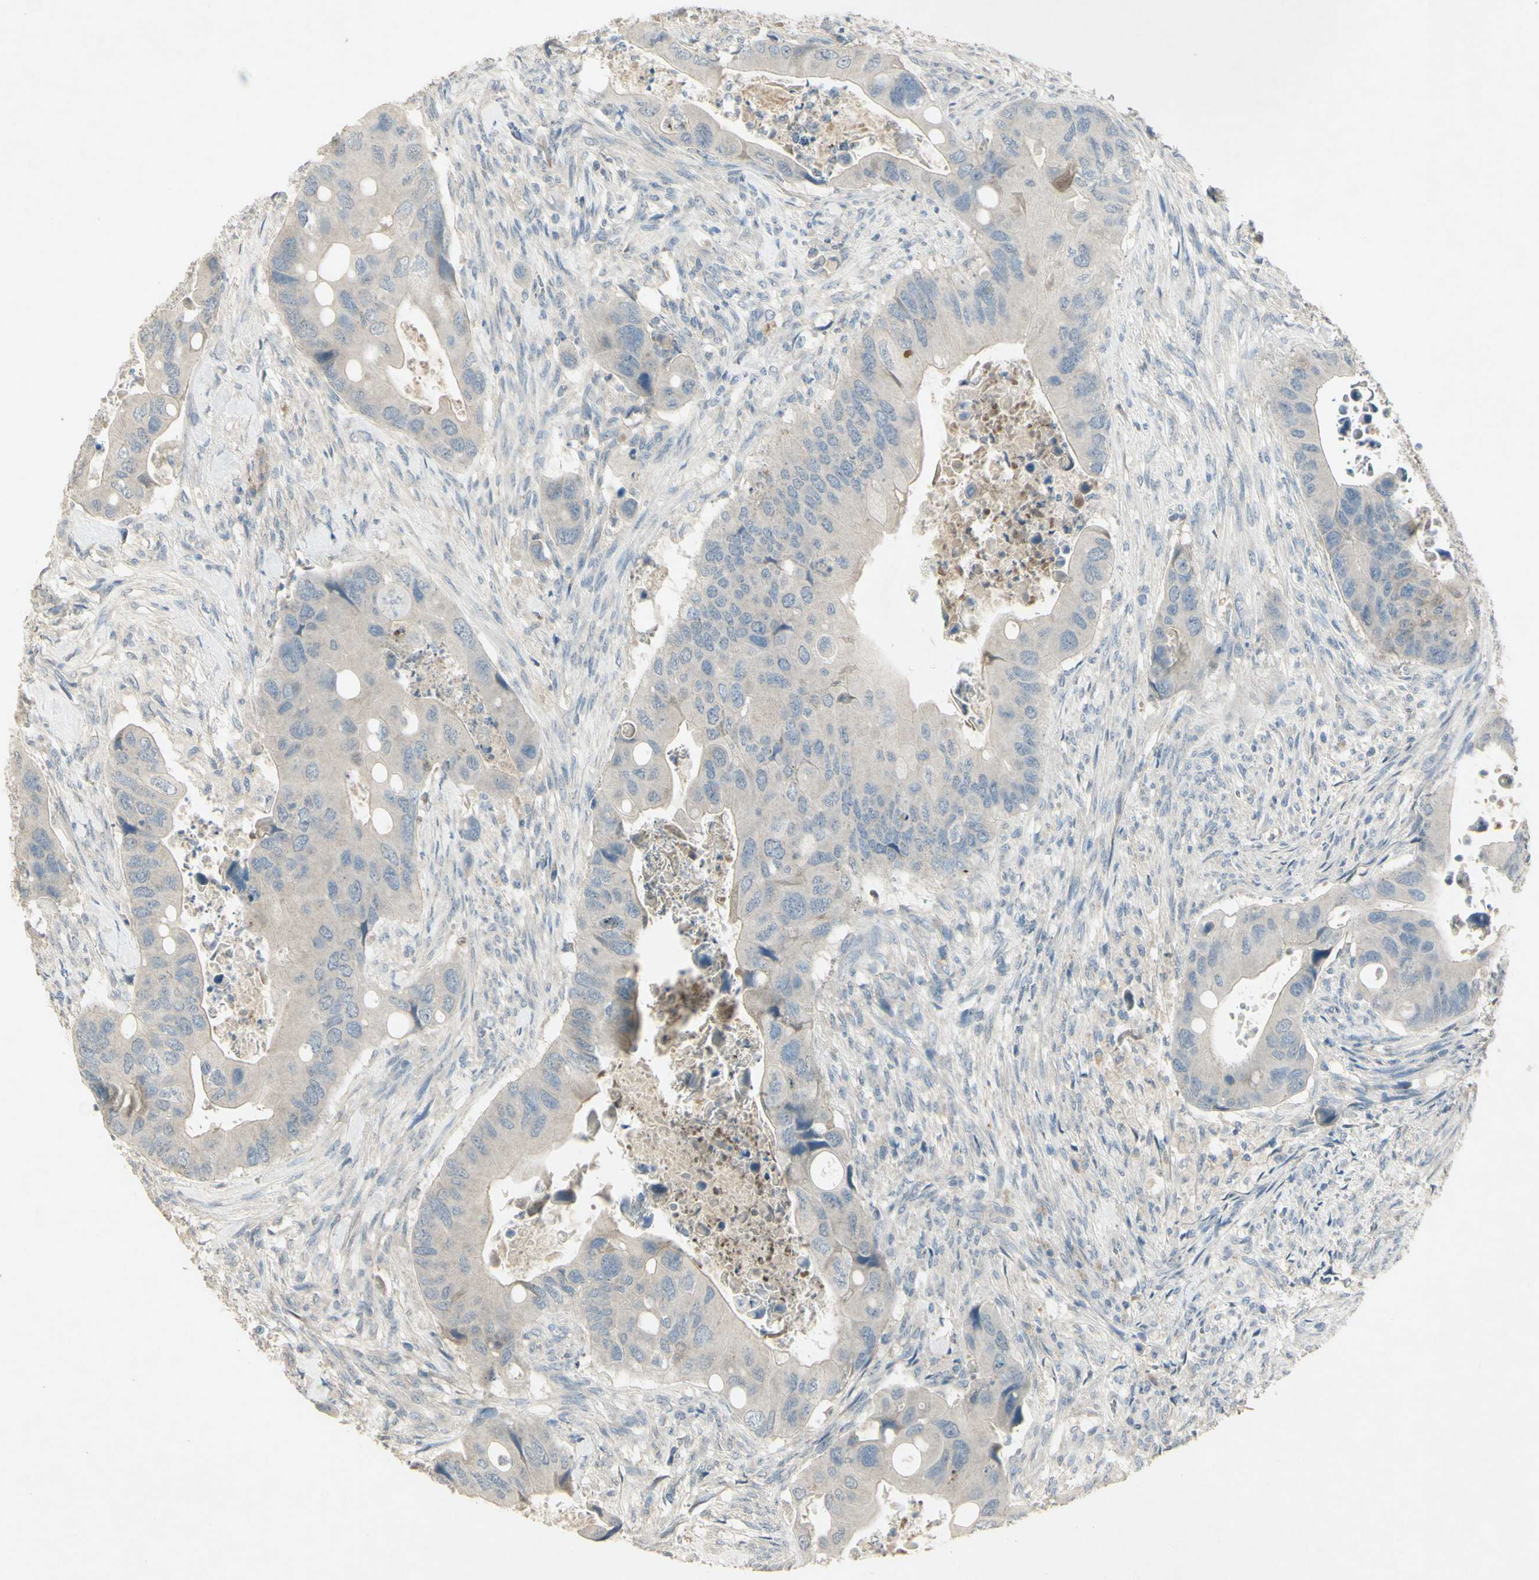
{"staining": {"intensity": "weak", "quantity": ">75%", "location": "cytoplasmic/membranous"}, "tissue": "colorectal cancer", "cell_type": "Tumor cells", "image_type": "cancer", "snomed": [{"axis": "morphology", "description": "Adenocarcinoma, NOS"}, {"axis": "topography", "description": "Rectum"}], "caption": "IHC of adenocarcinoma (colorectal) displays low levels of weak cytoplasmic/membranous positivity in about >75% of tumor cells.", "gene": "TIMM21", "patient": {"sex": "female", "age": 57}}